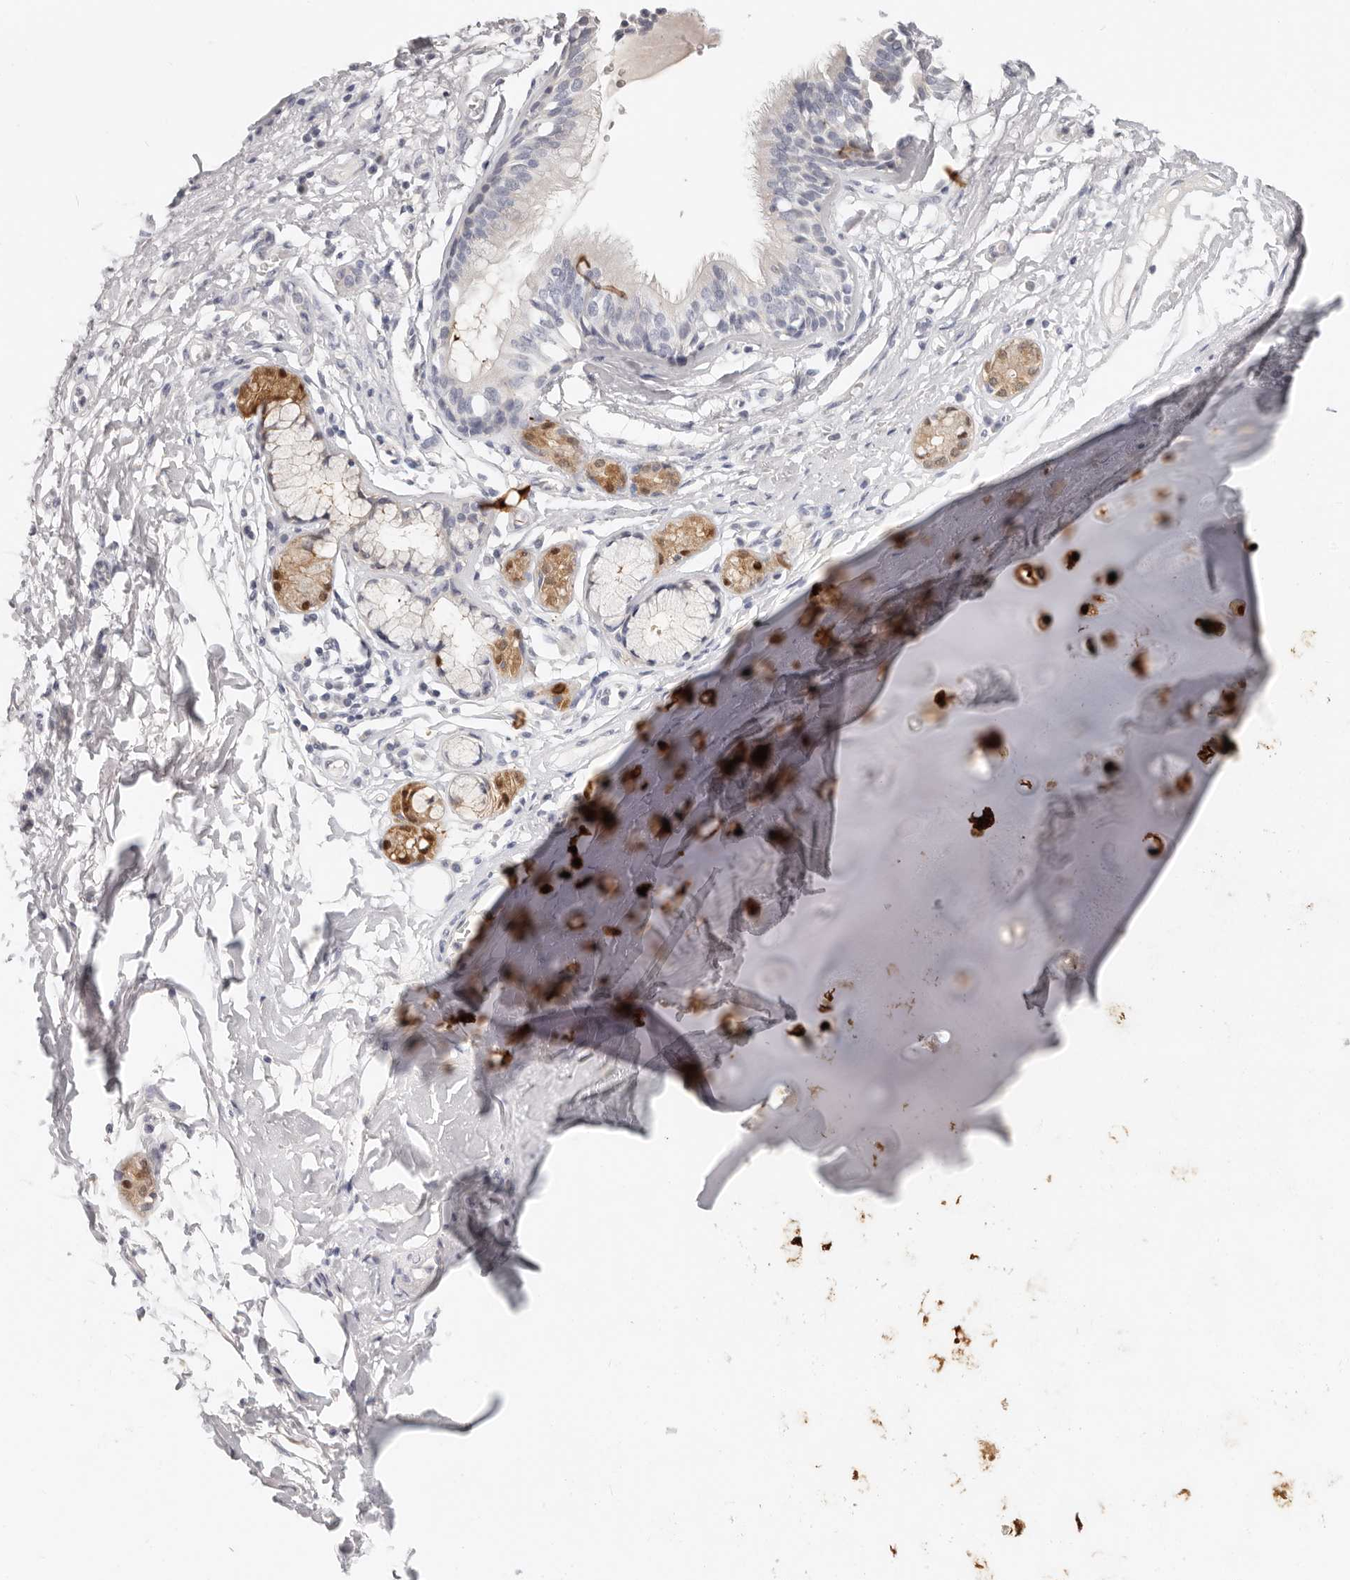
{"staining": {"intensity": "negative", "quantity": "none", "location": "none"}, "tissue": "bronchus", "cell_type": "Respiratory epithelial cells", "image_type": "normal", "snomed": [{"axis": "morphology", "description": "Normal tissue, NOS"}, {"axis": "topography", "description": "Cartilage tissue"}], "caption": "High magnification brightfield microscopy of unremarkable bronchus stained with DAB (brown) and counterstained with hematoxylin (blue): respiratory epithelial cells show no significant positivity. (Stains: DAB (3,3'-diaminobenzidine) immunohistochemistry with hematoxylin counter stain, Microscopy: brightfield microscopy at high magnification).", "gene": "TMEM63B", "patient": {"sex": "female", "age": 63}}